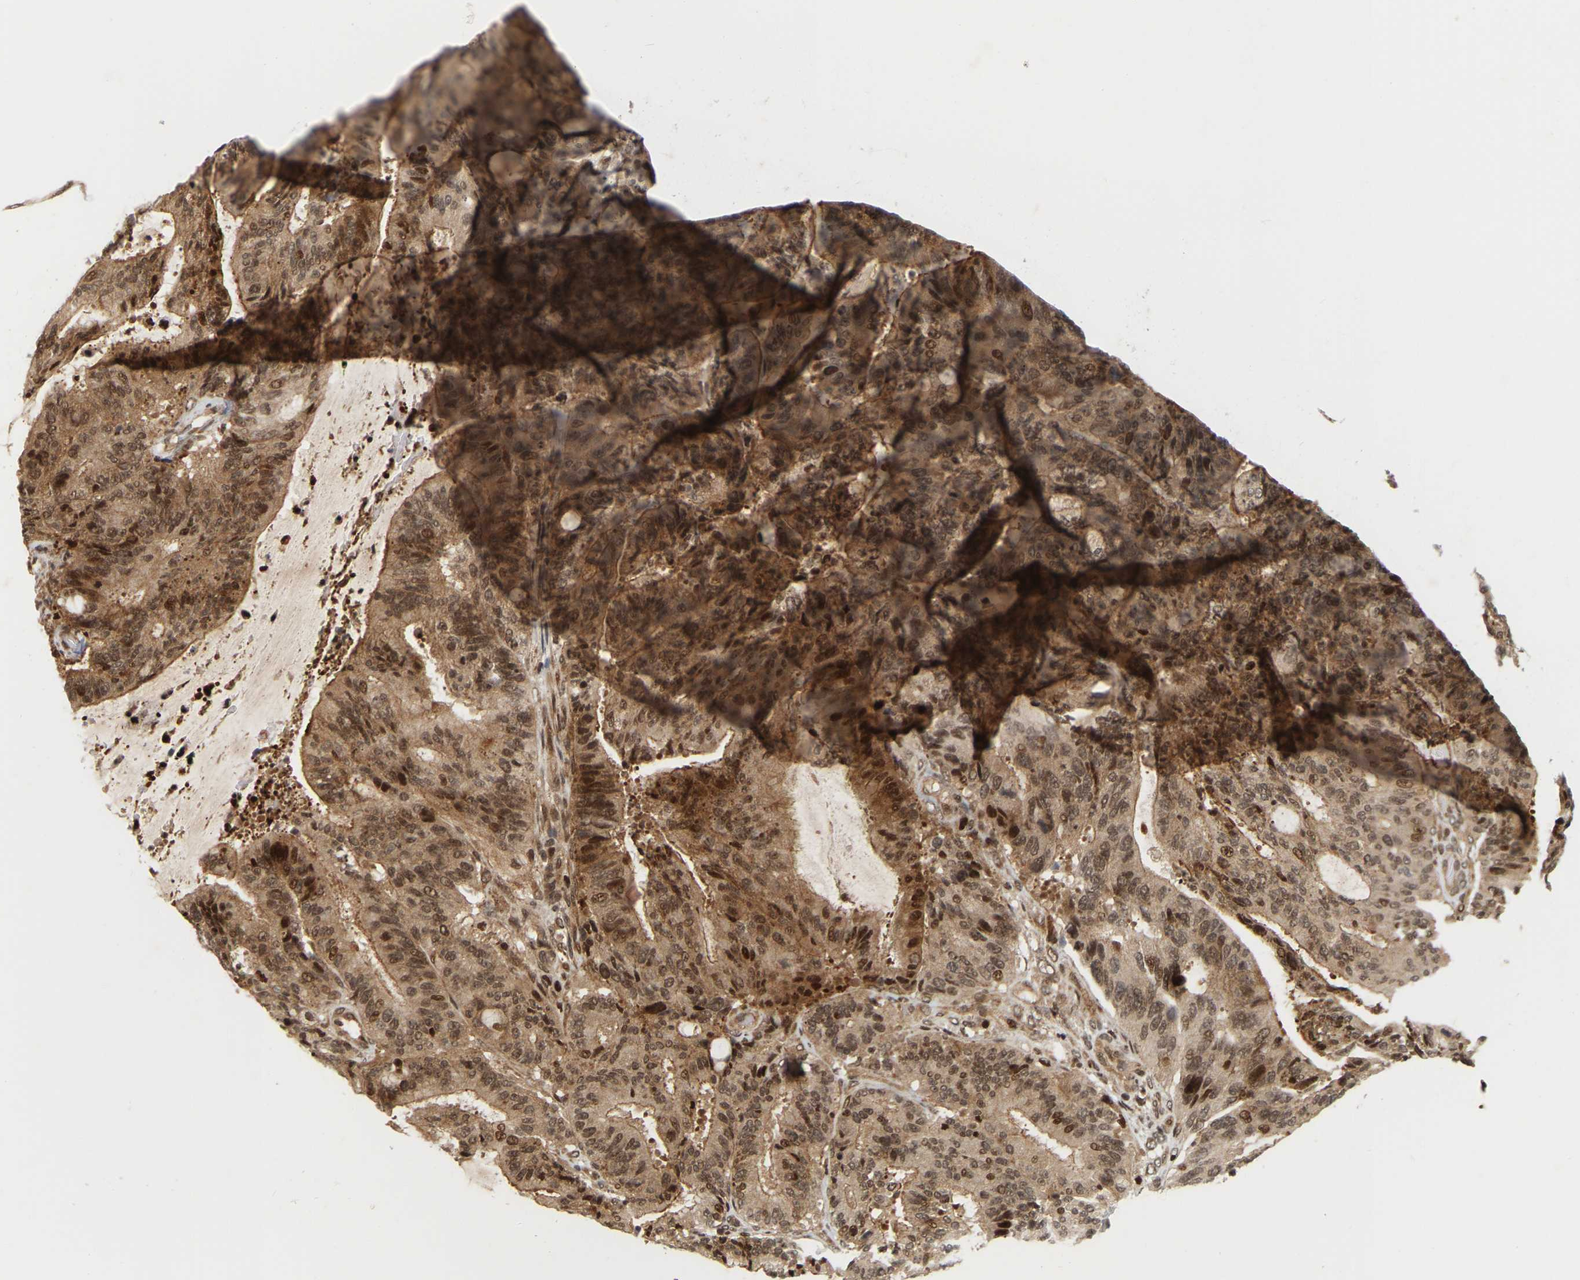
{"staining": {"intensity": "moderate", "quantity": ">75%", "location": "cytoplasmic/membranous,nuclear"}, "tissue": "liver cancer", "cell_type": "Tumor cells", "image_type": "cancer", "snomed": [{"axis": "morphology", "description": "Cholangiocarcinoma"}, {"axis": "topography", "description": "Liver"}], "caption": "Moderate cytoplasmic/membranous and nuclear protein positivity is appreciated in approximately >75% of tumor cells in liver cancer (cholangiocarcinoma).", "gene": "NFE2L2", "patient": {"sex": "female", "age": 73}}